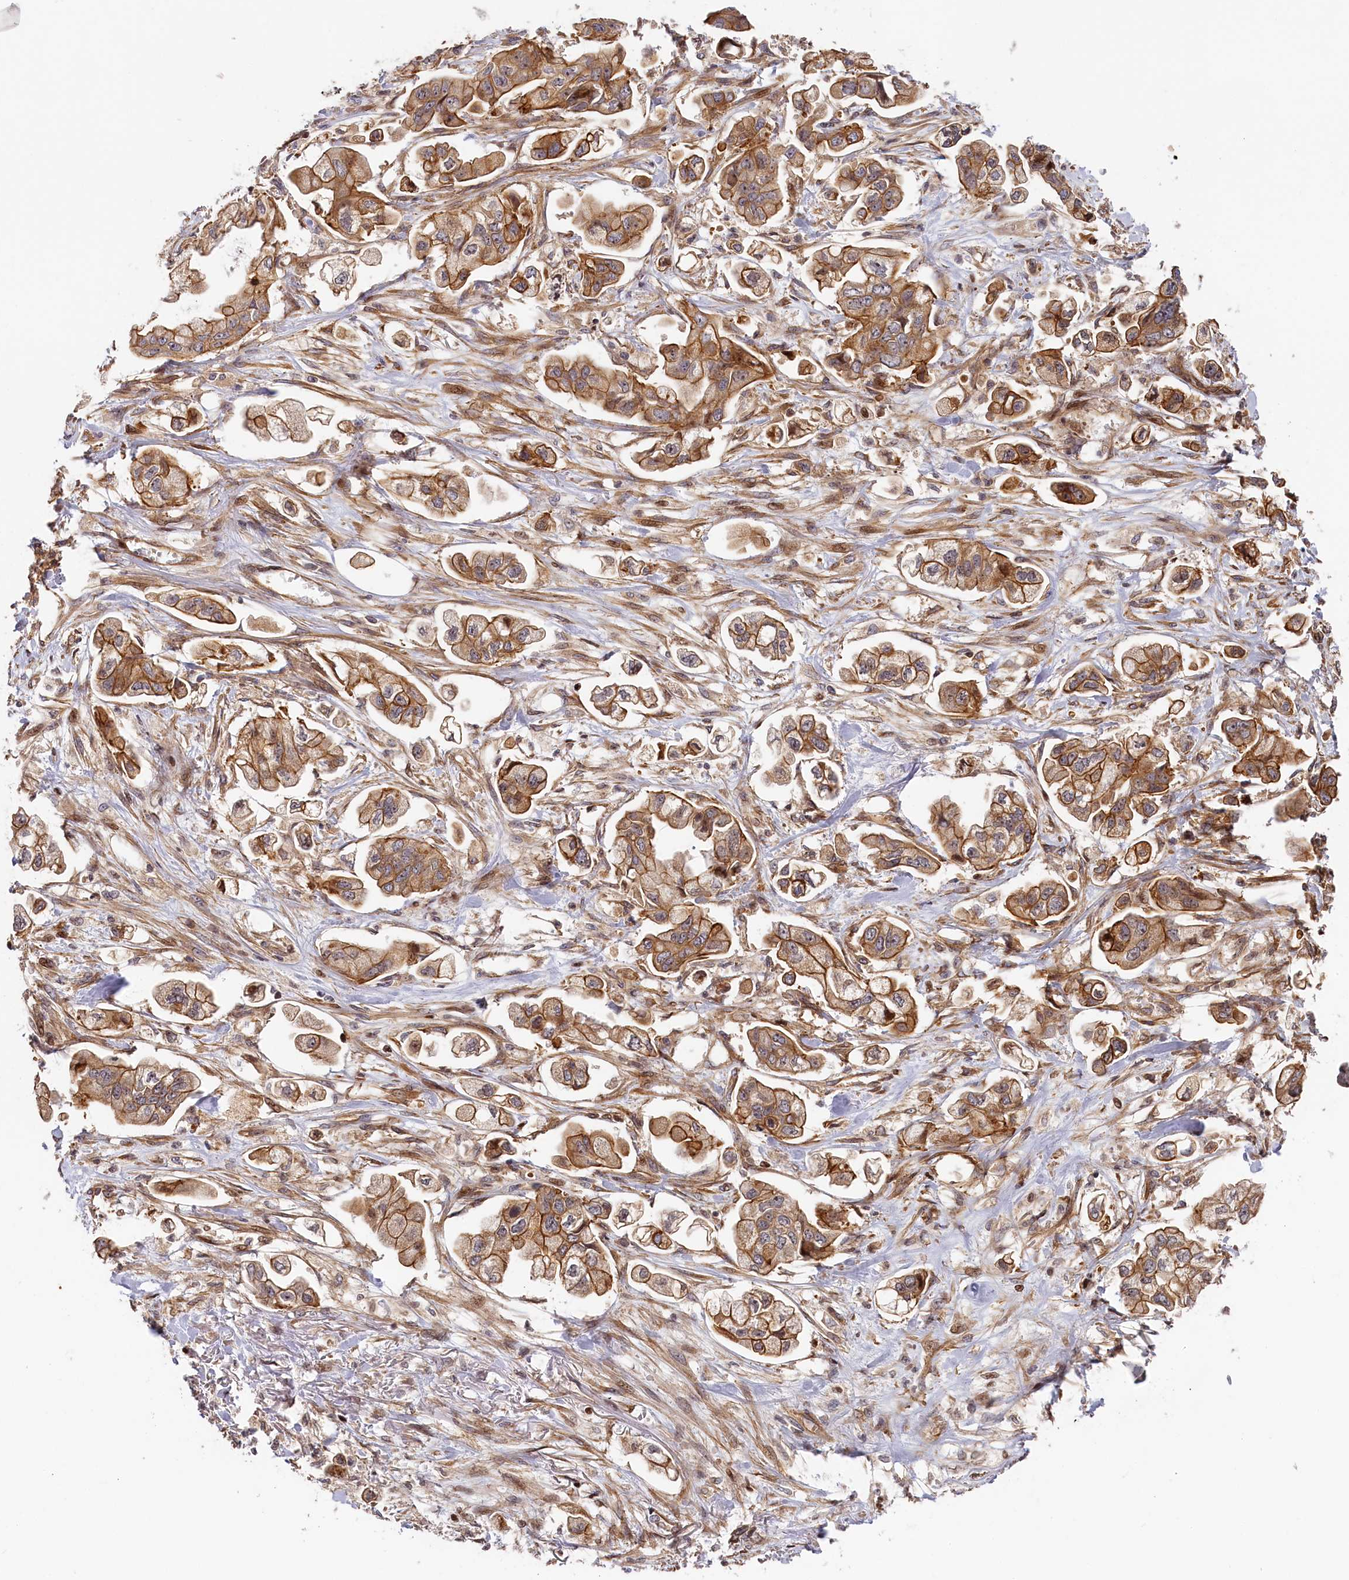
{"staining": {"intensity": "moderate", "quantity": ">75%", "location": "cytoplasmic/membranous"}, "tissue": "stomach cancer", "cell_type": "Tumor cells", "image_type": "cancer", "snomed": [{"axis": "morphology", "description": "Adenocarcinoma, NOS"}, {"axis": "topography", "description": "Stomach"}], "caption": "Moderate cytoplasmic/membranous protein staining is identified in about >75% of tumor cells in stomach adenocarcinoma.", "gene": "CEP44", "patient": {"sex": "male", "age": 62}}